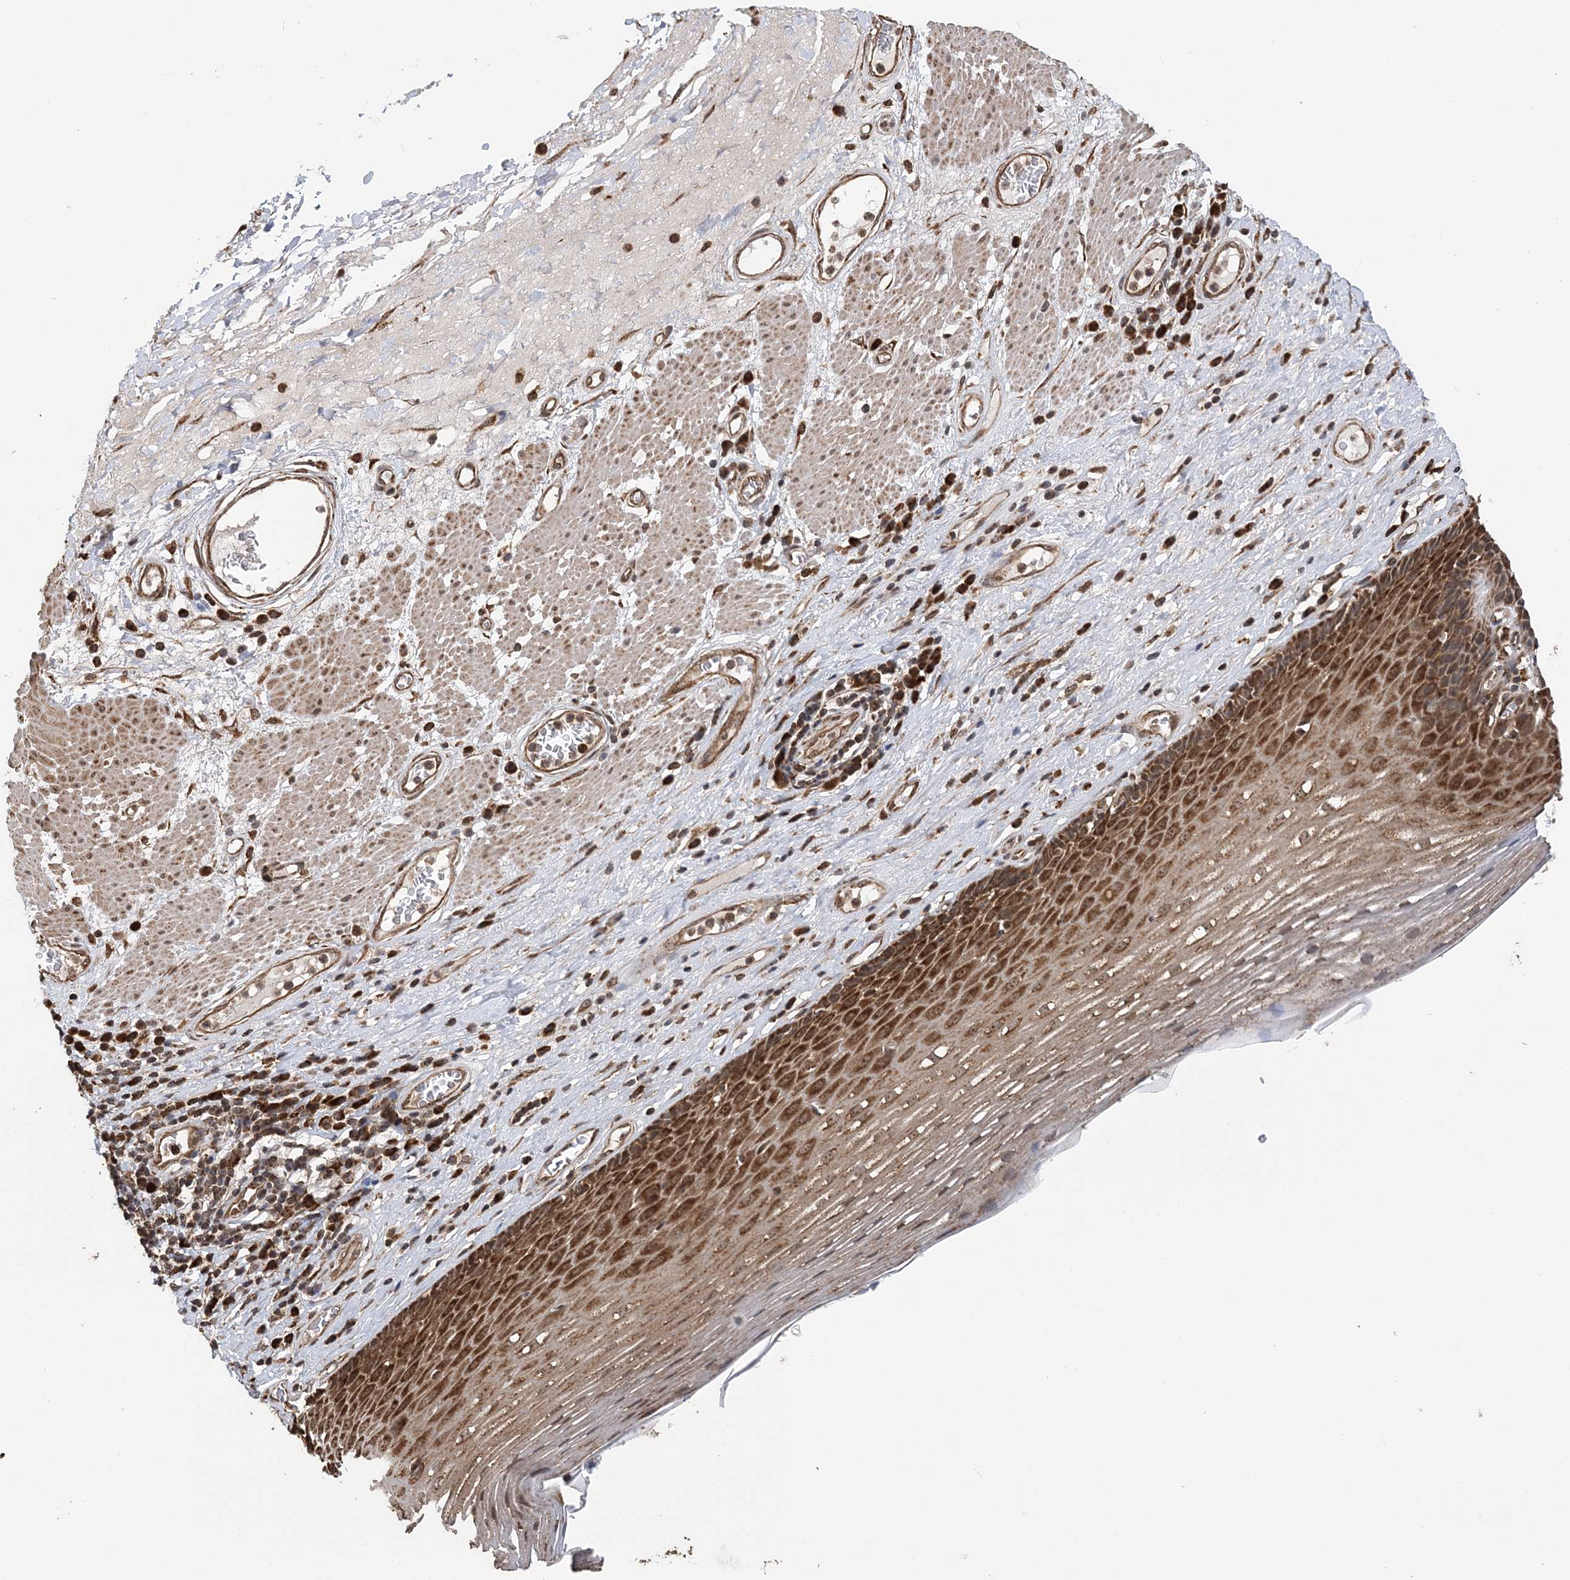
{"staining": {"intensity": "strong", "quantity": ">75%", "location": "cytoplasmic/membranous"}, "tissue": "esophagus", "cell_type": "Squamous epithelial cells", "image_type": "normal", "snomed": [{"axis": "morphology", "description": "Normal tissue, NOS"}, {"axis": "topography", "description": "Esophagus"}], "caption": "Protein expression analysis of unremarkable esophagus reveals strong cytoplasmic/membranous expression in approximately >75% of squamous epithelial cells.", "gene": "PCBP1", "patient": {"sex": "male", "age": 62}}